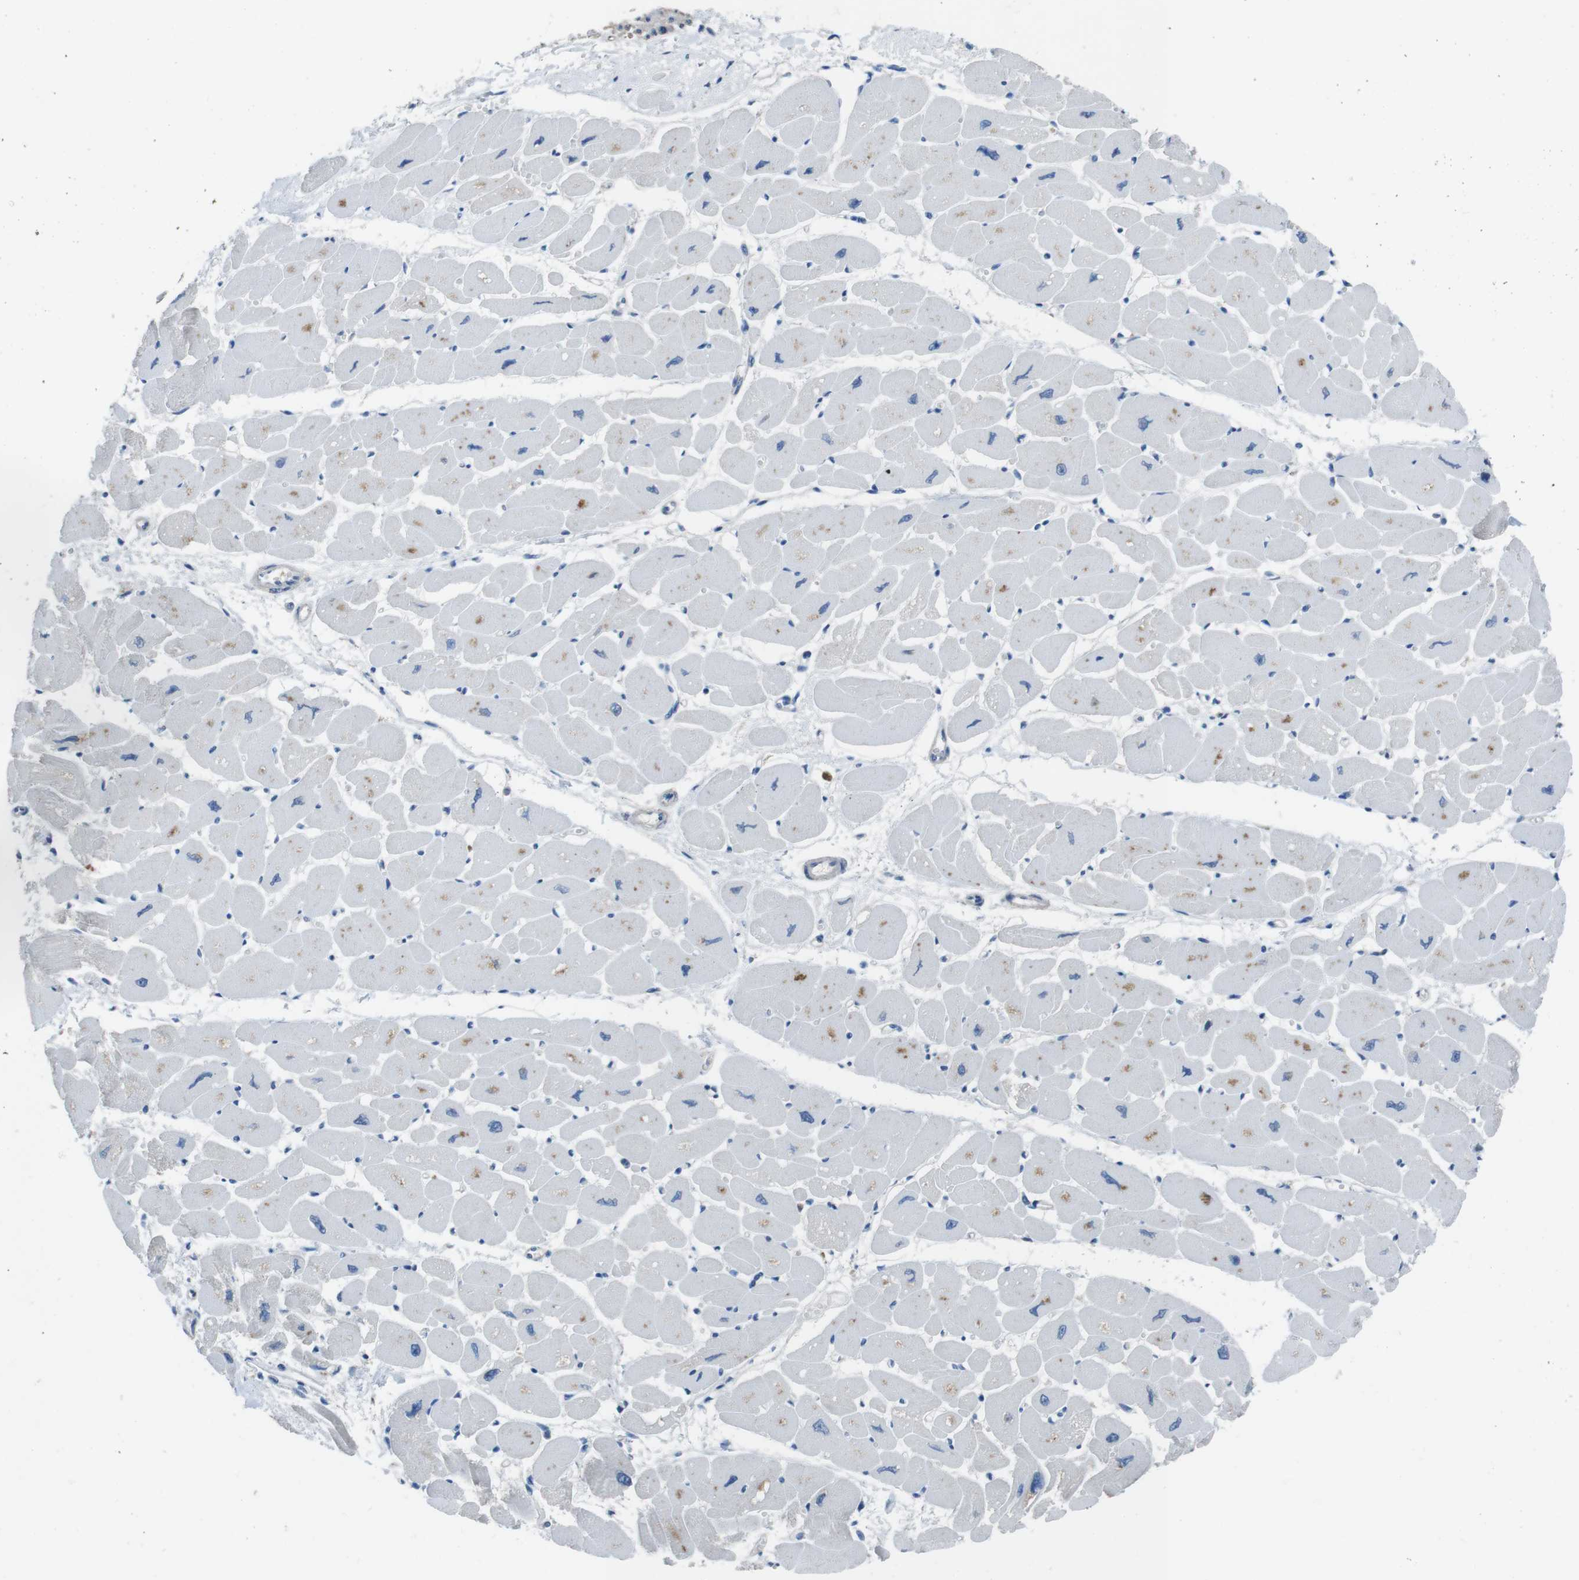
{"staining": {"intensity": "negative", "quantity": "none", "location": "none"}, "tissue": "heart muscle", "cell_type": "Cardiomyocytes", "image_type": "normal", "snomed": [{"axis": "morphology", "description": "Normal tissue, NOS"}, {"axis": "topography", "description": "Heart"}], "caption": "Cardiomyocytes are negative for brown protein staining in benign heart muscle. (DAB (3,3'-diaminobenzidine) IHC with hematoxylin counter stain).", "gene": "CYP2C19", "patient": {"sex": "female", "age": 54}}